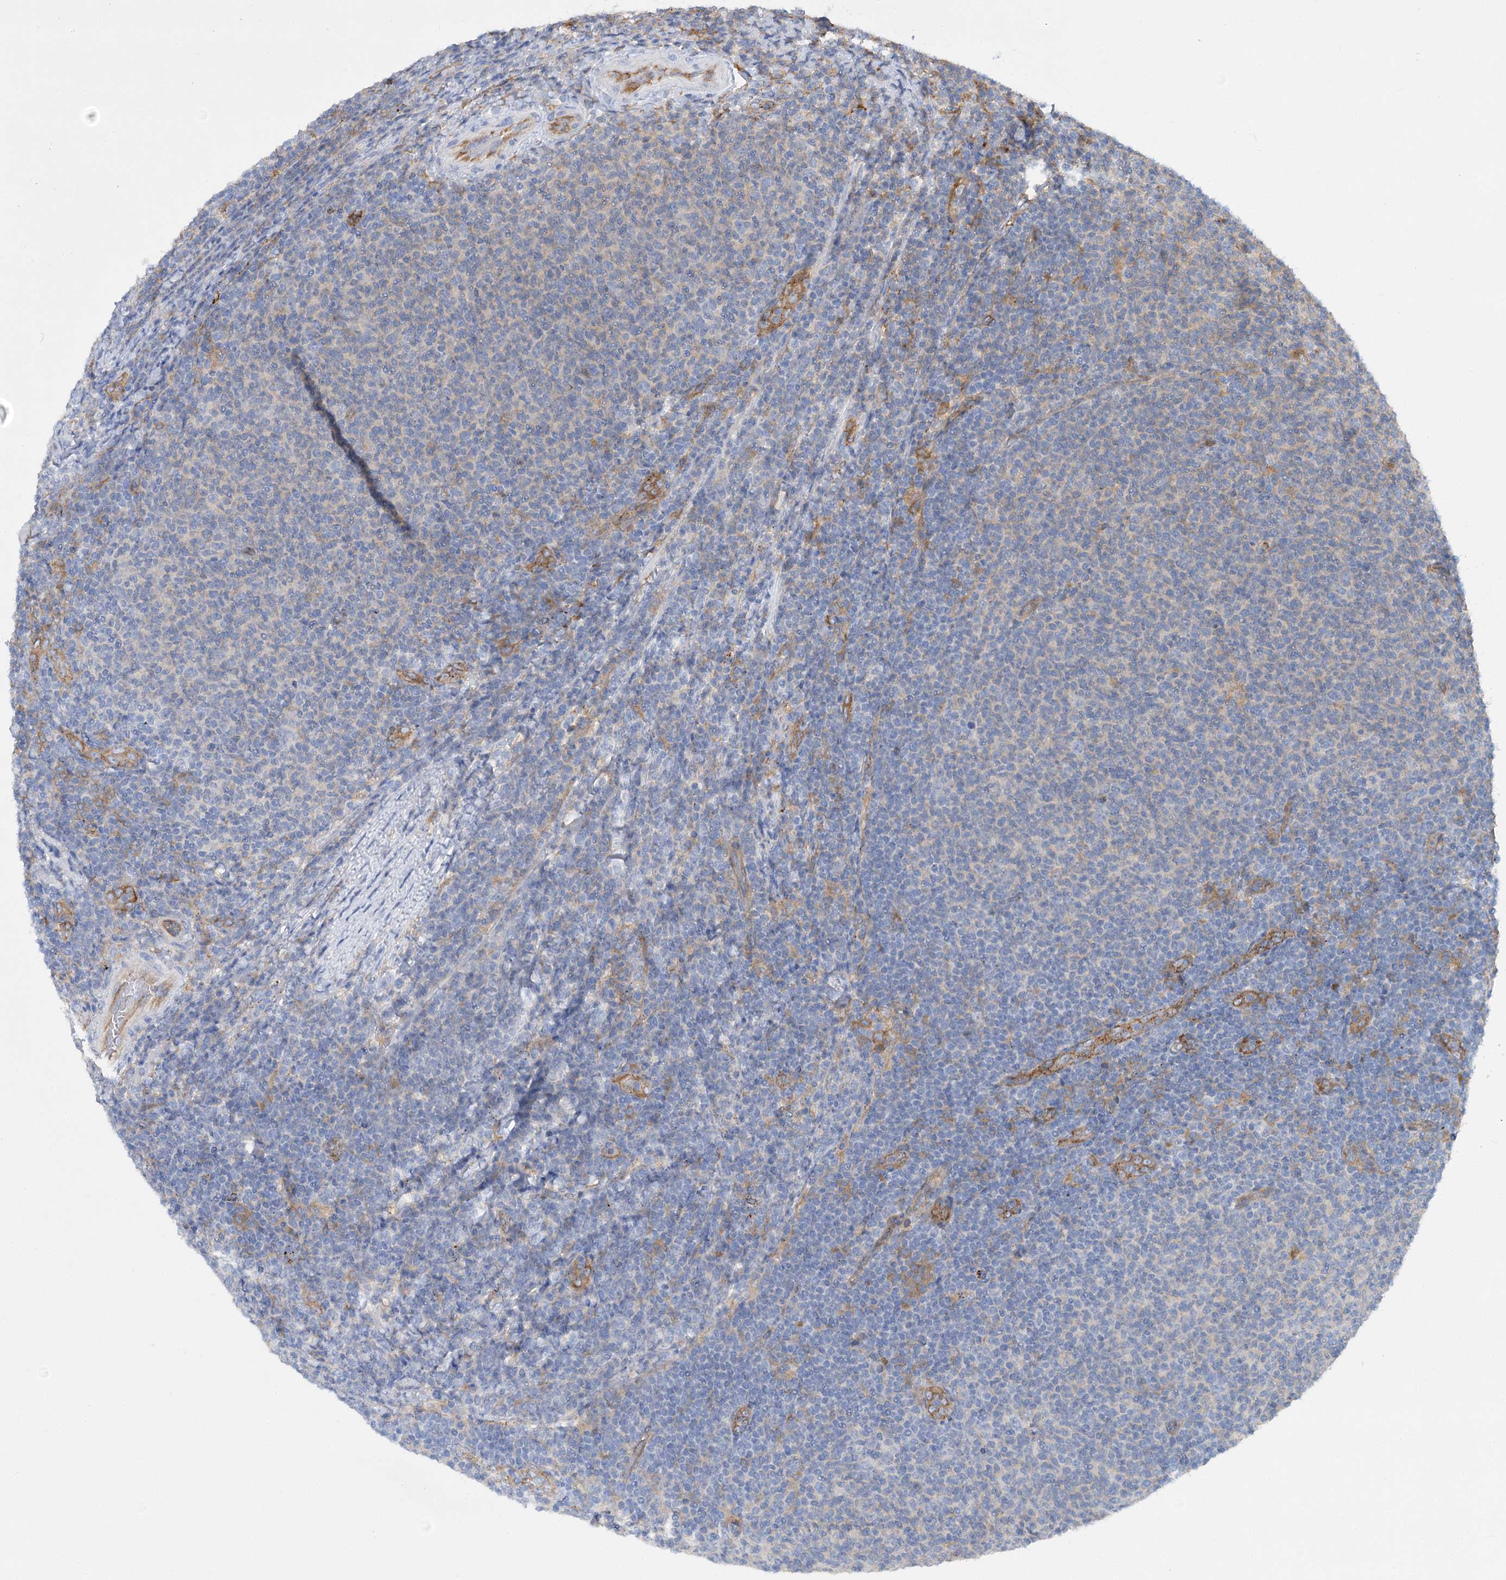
{"staining": {"intensity": "negative", "quantity": "none", "location": "none"}, "tissue": "lymphoma", "cell_type": "Tumor cells", "image_type": "cancer", "snomed": [{"axis": "morphology", "description": "Malignant lymphoma, non-Hodgkin's type, Low grade"}, {"axis": "topography", "description": "Lymph node"}], "caption": "DAB (3,3'-diaminobenzidine) immunohistochemical staining of human lymphoma demonstrates no significant staining in tumor cells.", "gene": "GUSB", "patient": {"sex": "male", "age": 66}}